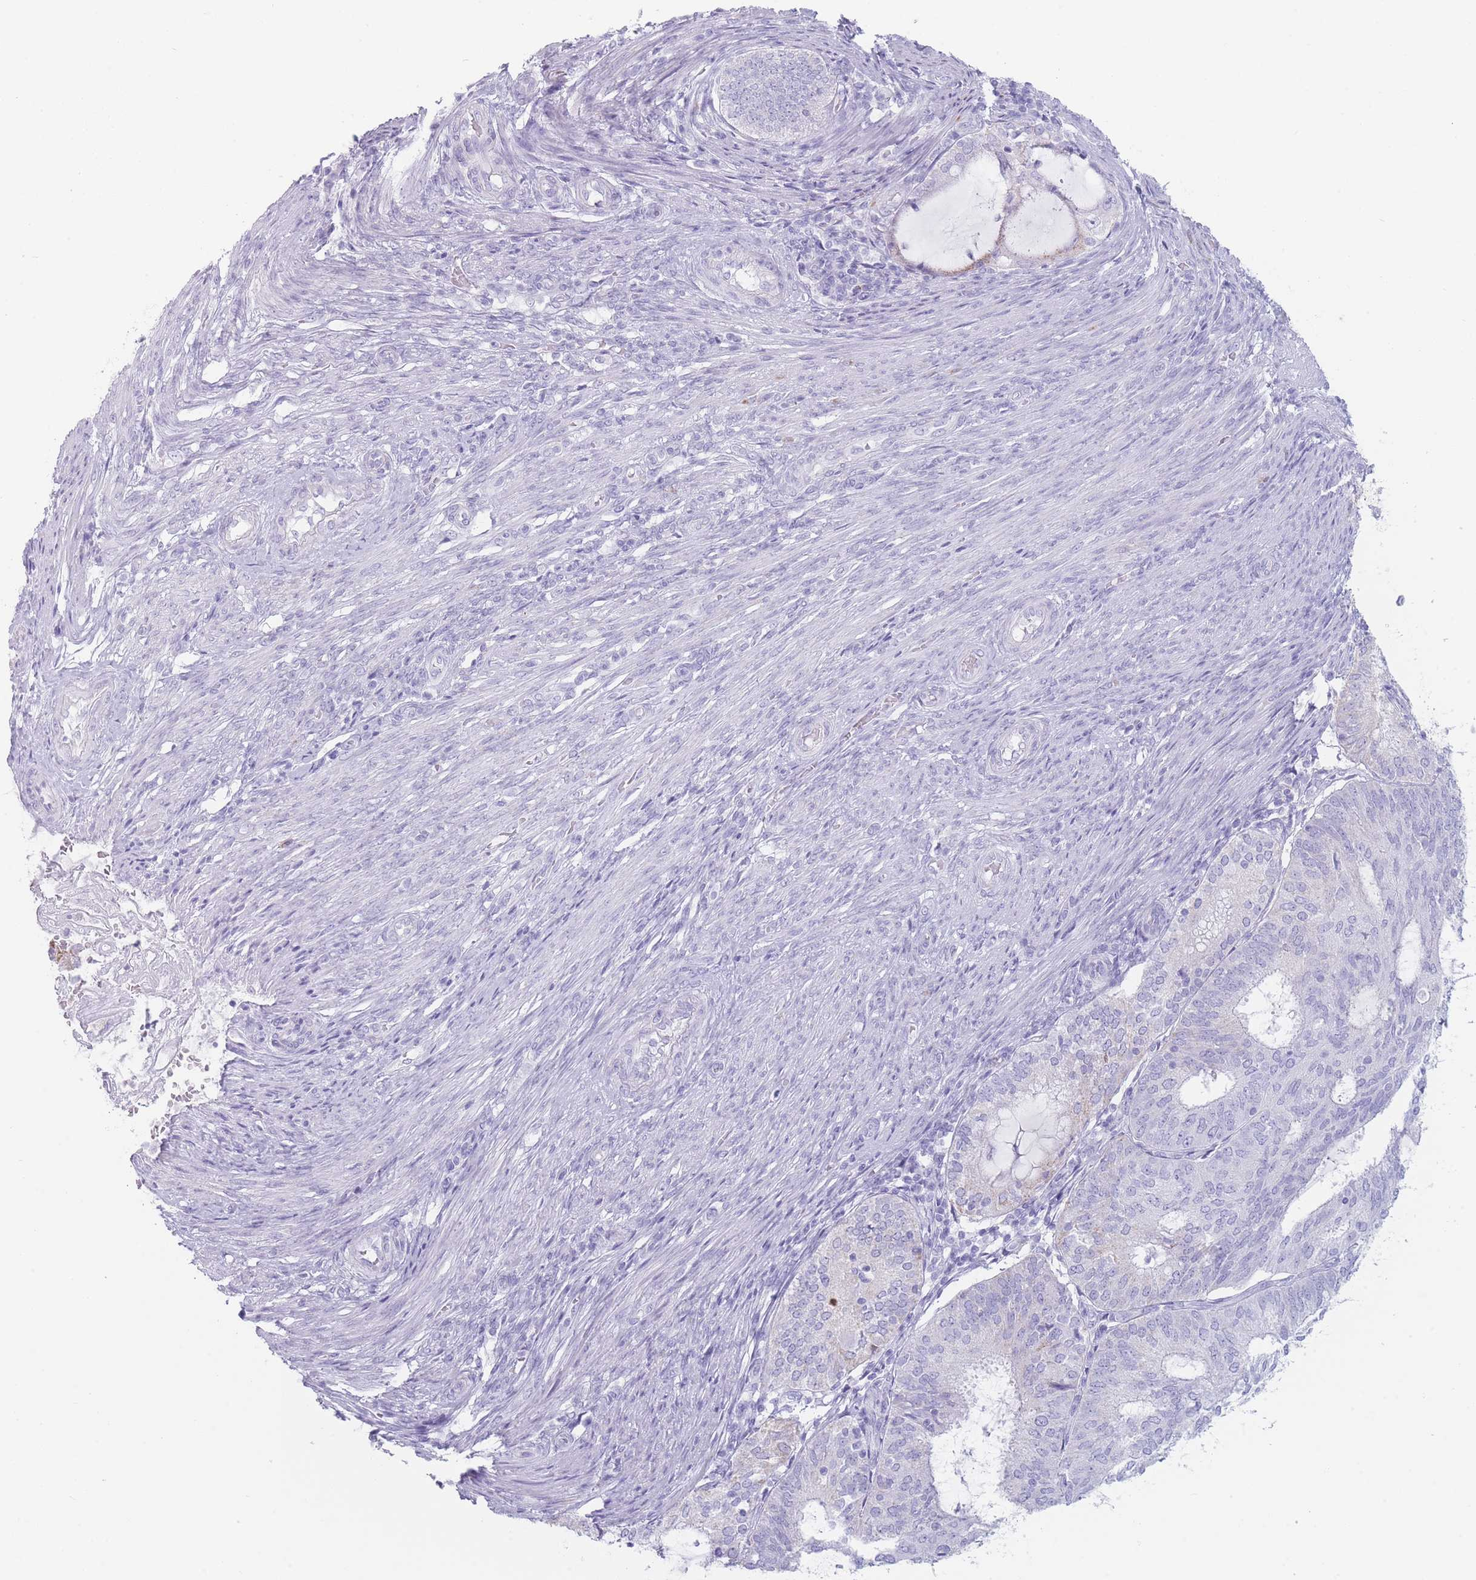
{"staining": {"intensity": "negative", "quantity": "none", "location": "none"}, "tissue": "endometrial cancer", "cell_type": "Tumor cells", "image_type": "cancer", "snomed": [{"axis": "morphology", "description": "Adenocarcinoma, NOS"}, {"axis": "topography", "description": "Endometrium"}], "caption": "Tumor cells are negative for brown protein staining in endometrial adenocarcinoma. (DAB IHC with hematoxylin counter stain).", "gene": "GPR12", "patient": {"sex": "female", "age": 81}}